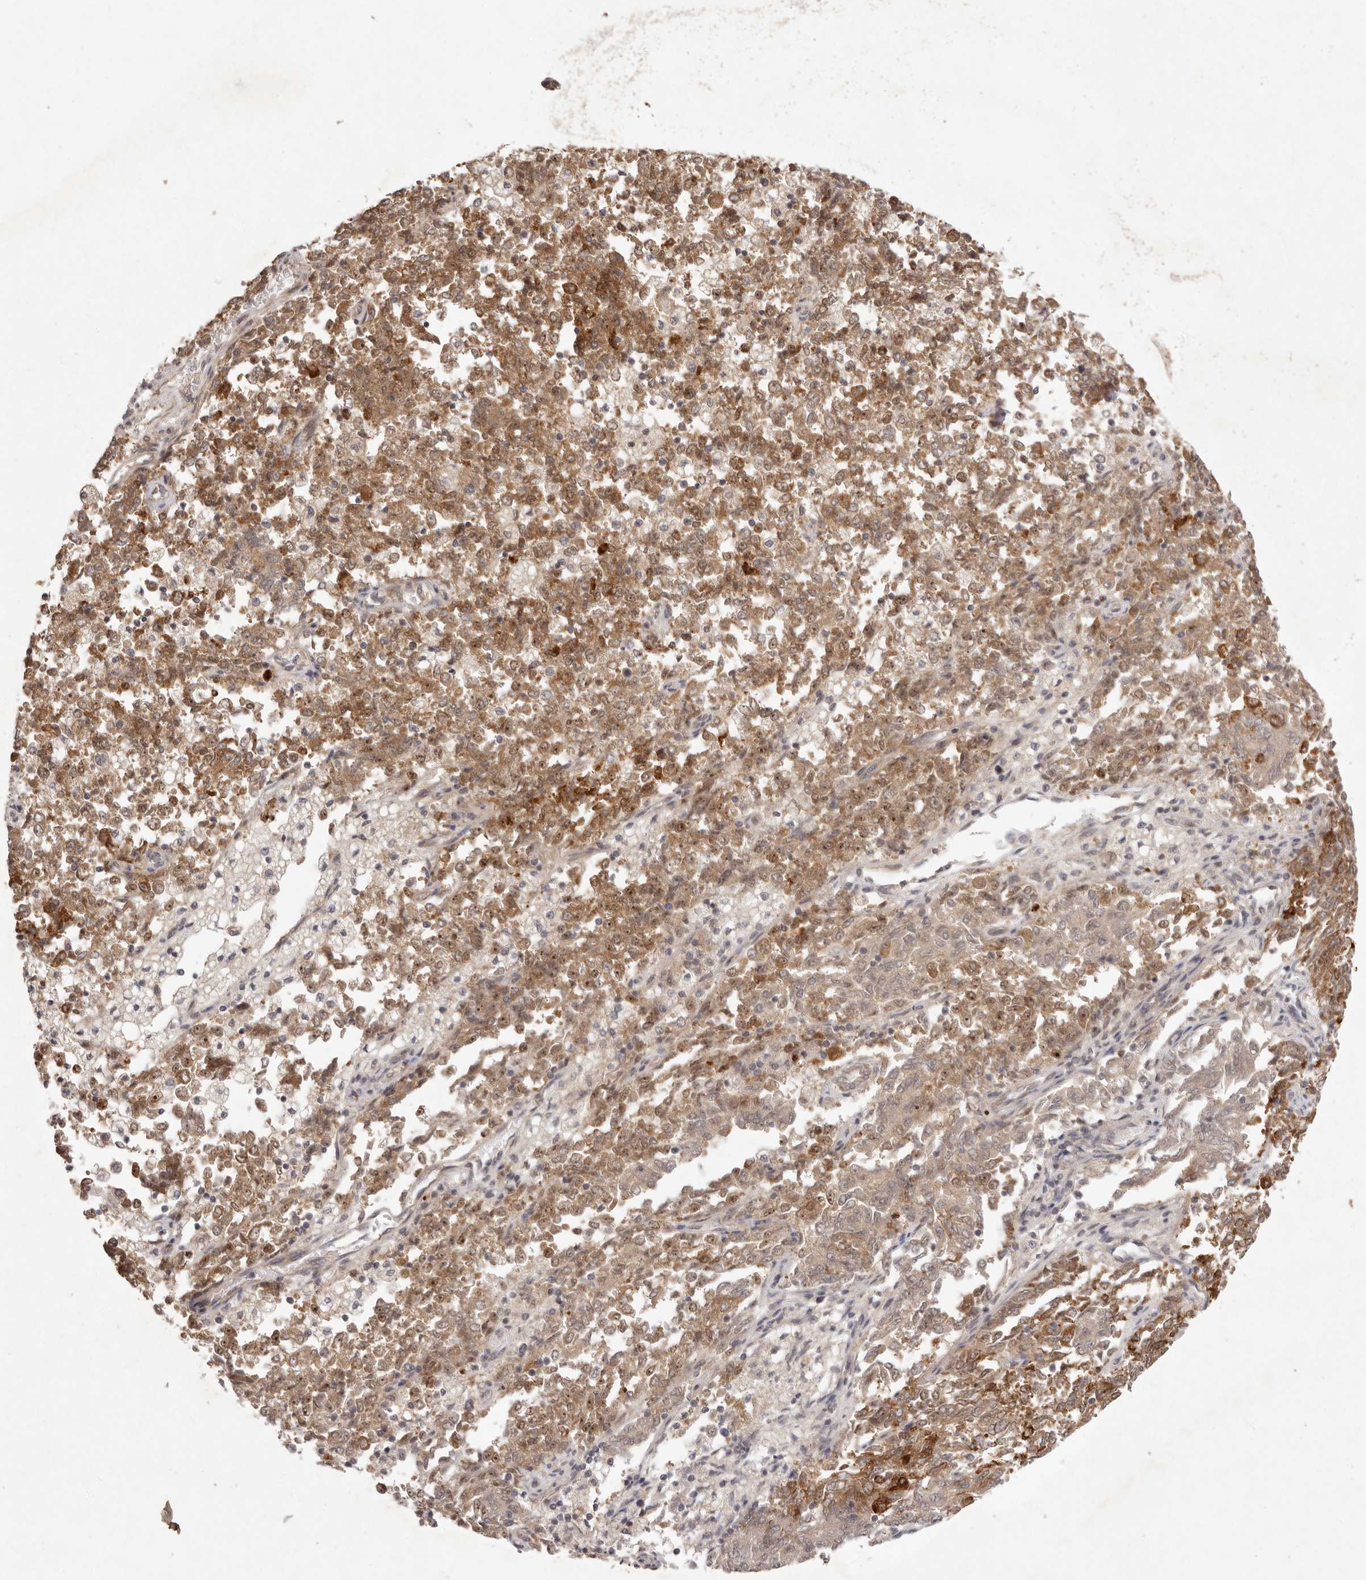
{"staining": {"intensity": "moderate", "quantity": ">75%", "location": "cytoplasmic/membranous,nuclear"}, "tissue": "endometrial cancer", "cell_type": "Tumor cells", "image_type": "cancer", "snomed": [{"axis": "morphology", "description": "Adenocarcinoma, NOS"}, {"axis": "topography", "description": "Endometrium"}], "caption": "Endometrial cancer (adenocarcinoma) was stained to show a protein in brown. There is medium levels of moderate cytoplasmic/membranous and nuclear expression in approximately >75% of tumor cells. The staining was performed using DAB (3,3'-diaminobenzidine) to visualize the protein expression in brown, while the nuclei were stained in blue with hematoxylin (Magnification: 20x).", "gene": "BUD31", "patient": {"sex": "female", "age": 80}}